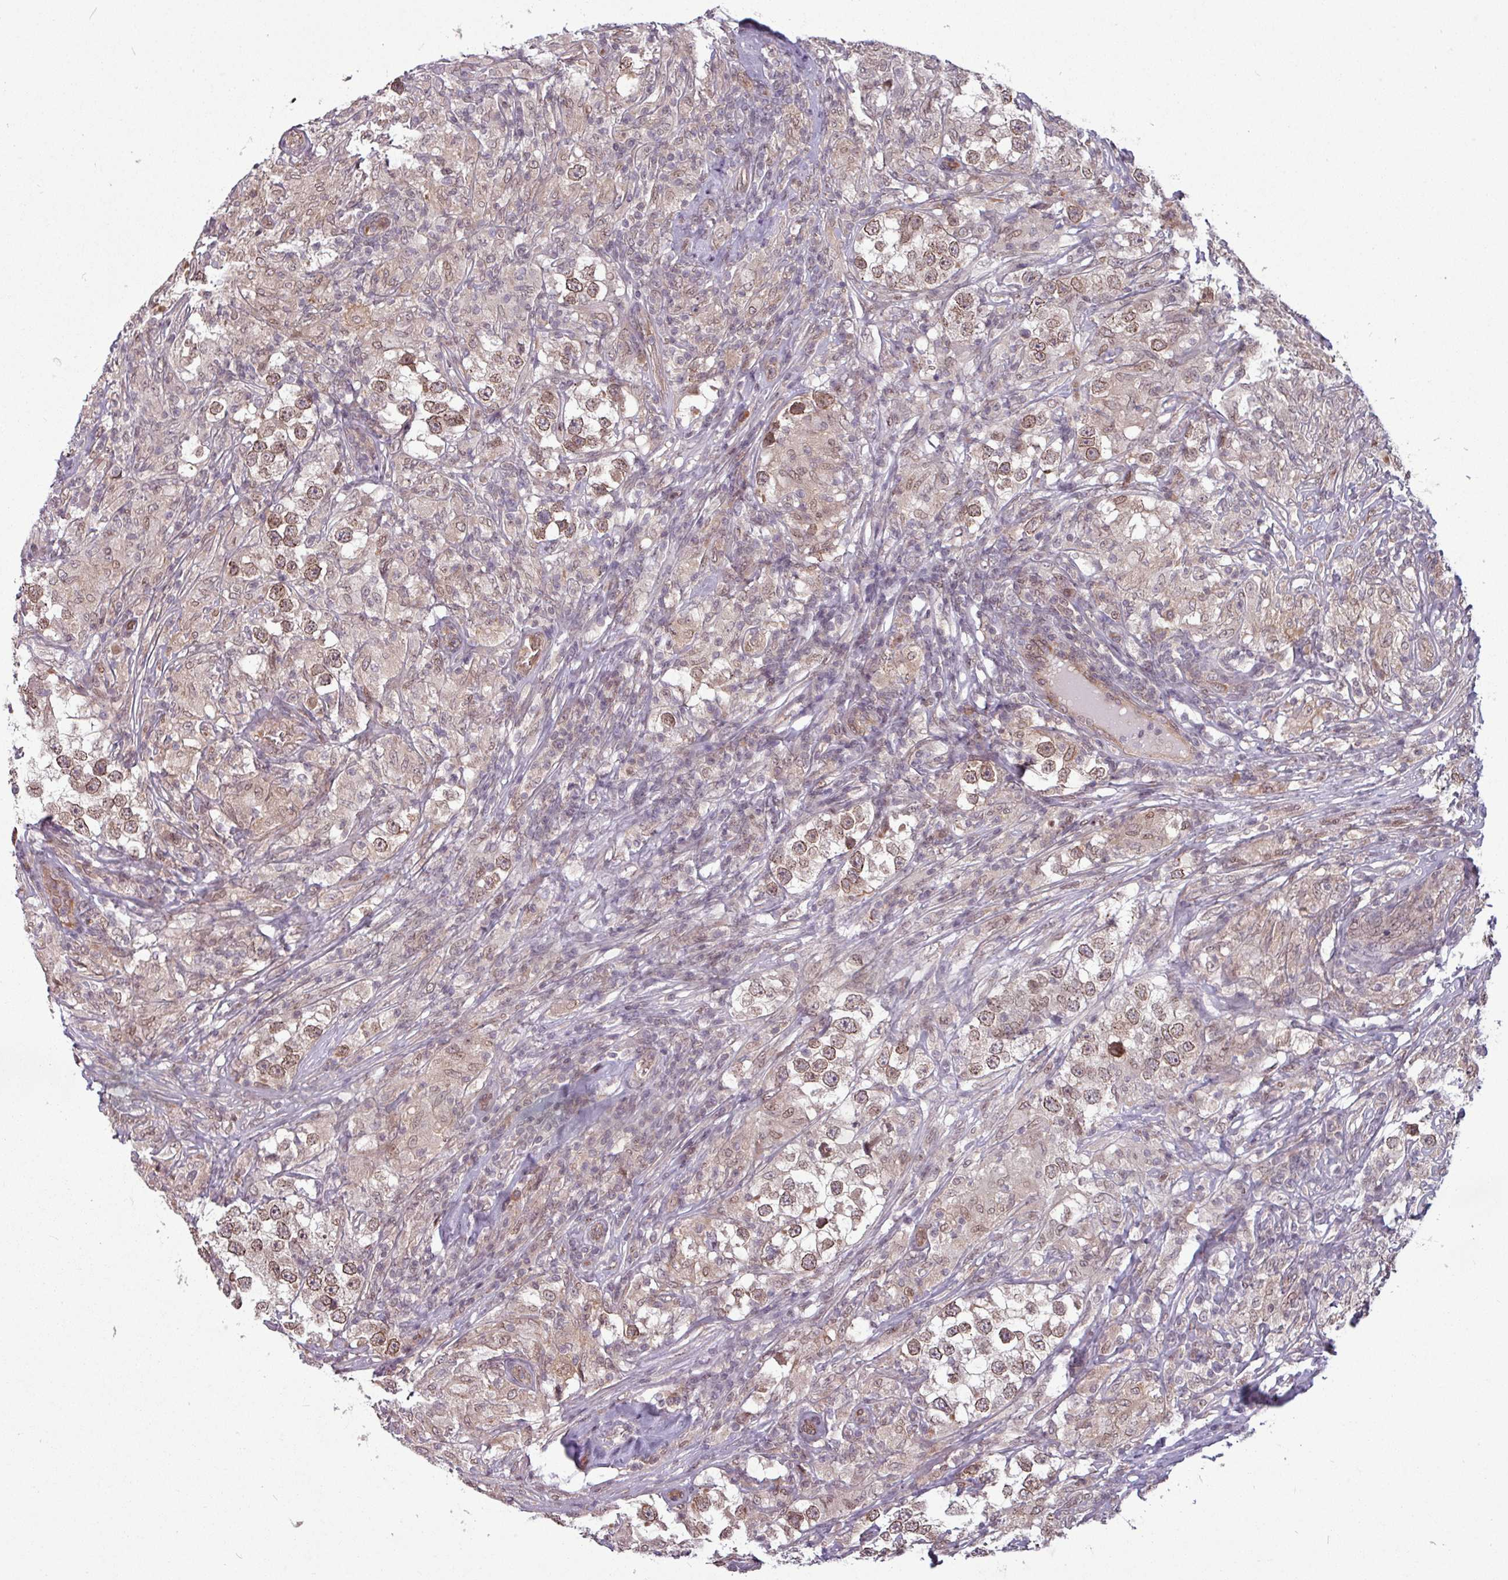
{"staining": {"intensity": "moderate", "quantity": ">75%", "location": "cytoplasmic/membranous,nuclear"}, "tissue": "testis cancer", "cell_type": "Tumor cells", "image_type": "cancer", "snomed": [{"axis": "morphology", "description": "Seminoma, NOS"}, {"axis": "topography", "description": "Testis"}], "caption": "Tumor cells demonstrate medium levels of moderate cytoplasmic/membranous and nuclear staining in about >75% of cells in seminoma (testis). (IHC, brightfield microscopy, high magnification).", "gene": "RBM4B", "patient": {"sex": "male", "age": 46}}